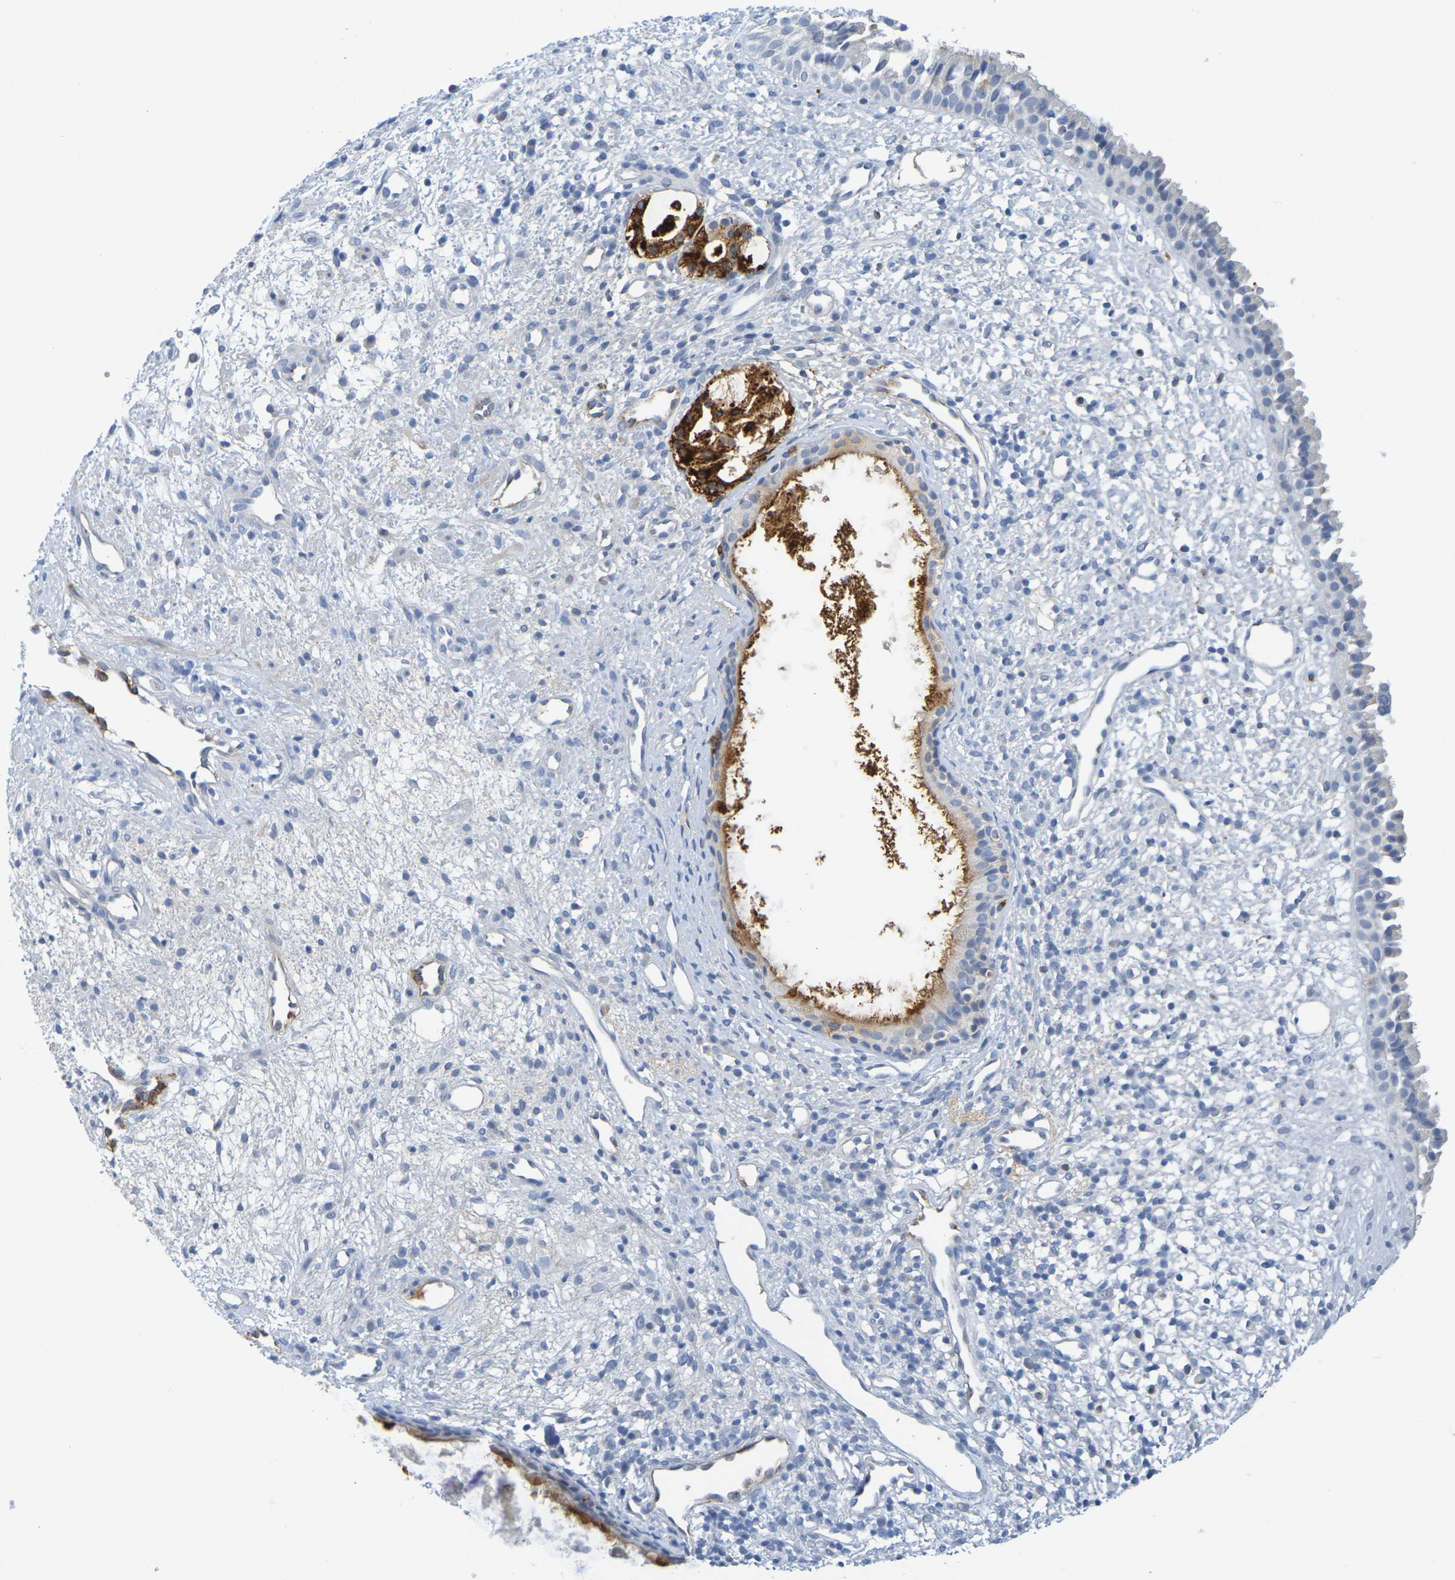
{"staining": {"intensity": "moderate", "quantity": "25%-75%", "location": "cytoplasmic/membranous"}, "tissue": "nasopharynx", "cell_type": "Respiratory epithelial cells", "image_type": "normal", "snomed": [{"axis": "morphology", "description": "Normal tissue, NOS"}, {"axis": "topography", "description": "Nasopharynx"}], "caption": "This micrograph demonstrates benign nasopharynx stained with immunohistochemistry to label a protein in brown. The cytoplasmic/membranous of respiratory epithelial cells show moderate positivity for the protein. Nuclei are counter-stained blue.", "gene": "IL10", "patient": {"sex": "male", "age": 22}}